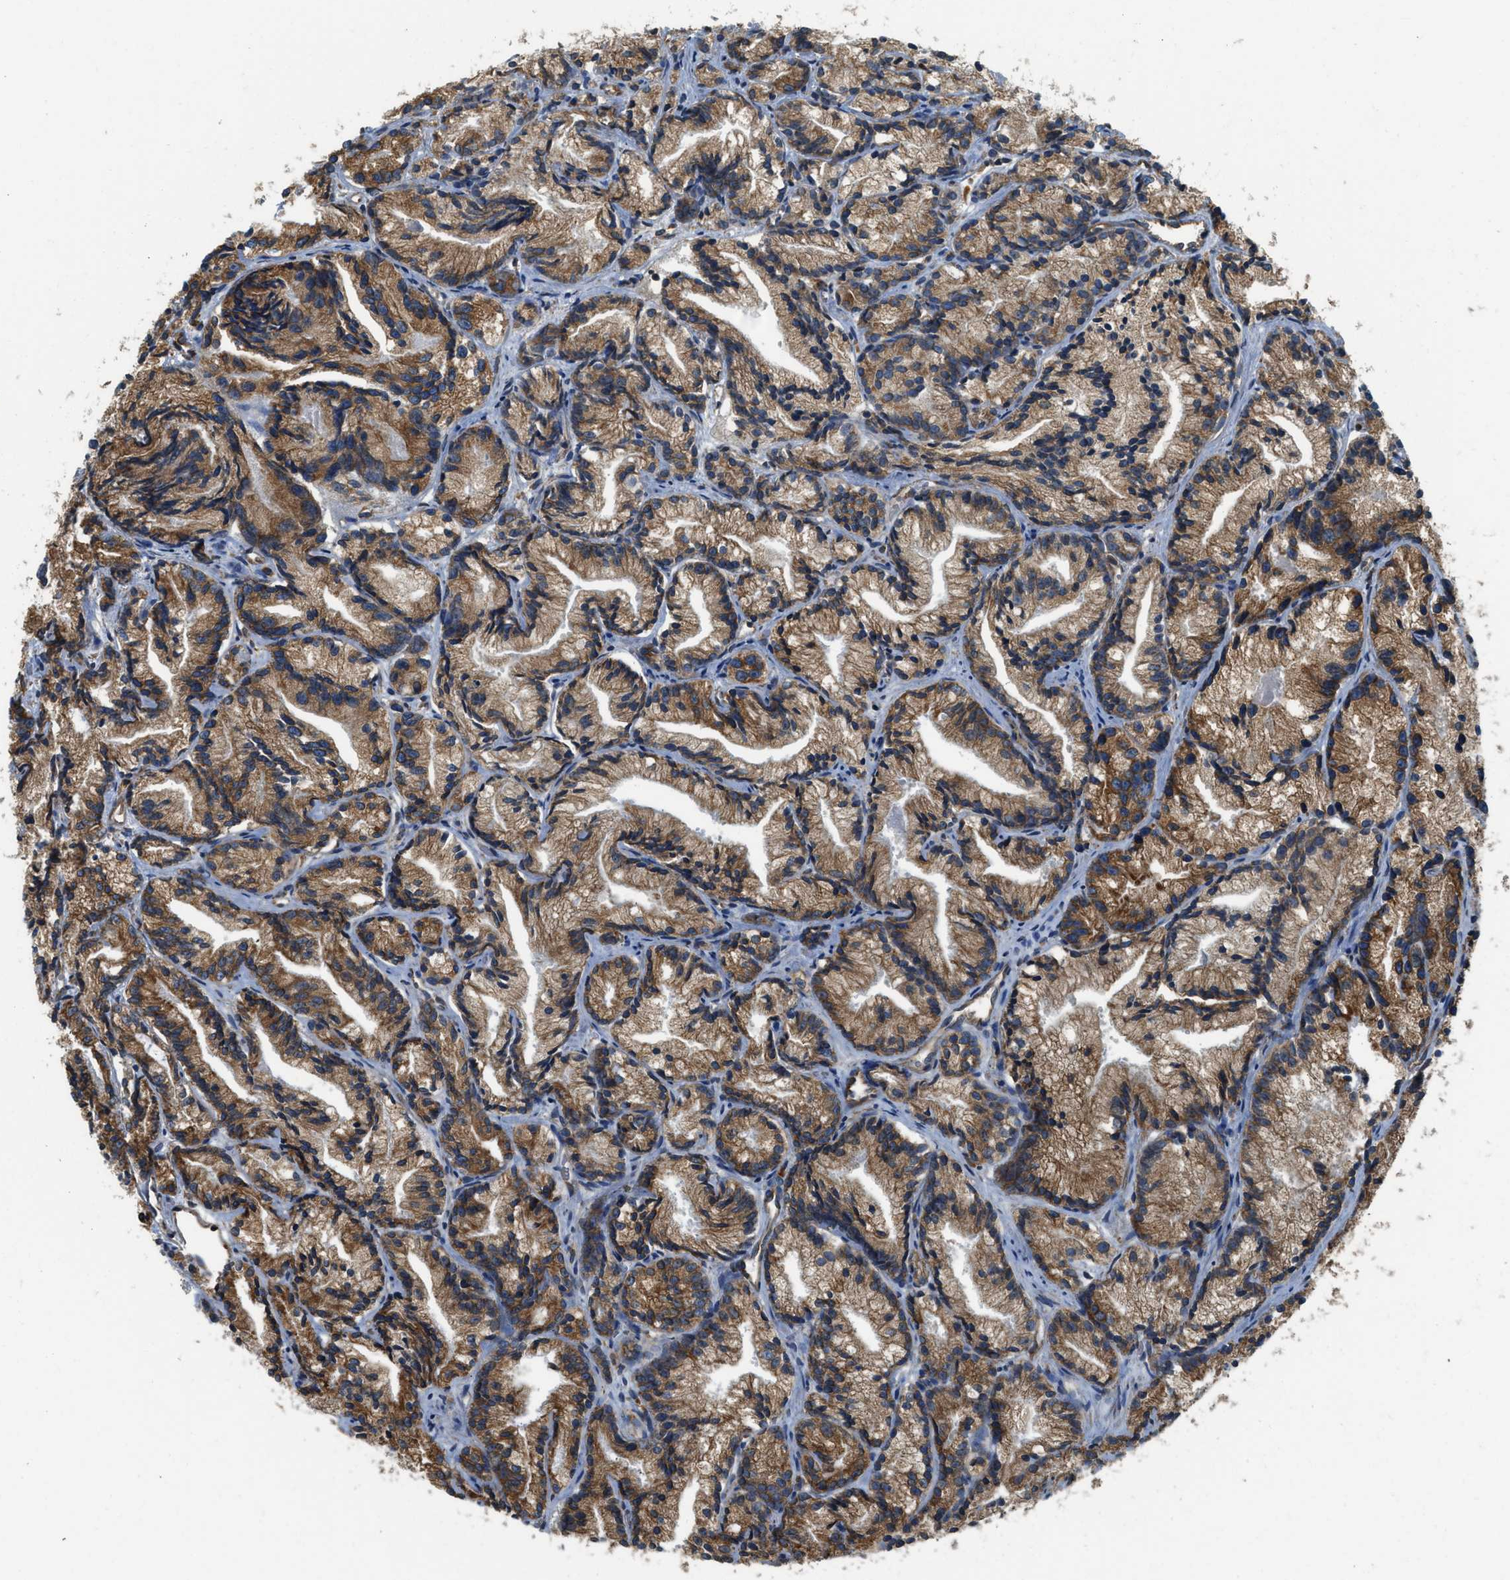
{"staining": {"intensity": "moderate", "quantity": ">75%", "location": "cytoplasmic/membranous"}, "tissue": "prostate cancer", "cell_type": "Tumor cells", "image_type": "cancer", "snomed": [{"axis": "morphology", "description": "Adenocarcinoma, Low grade"}, {"axis": "topography", "description": "Prostate"}], "caption": "This image demonstrates immunohistochemistry (IHC) staining of low-grade adenocarcinoma (prostate), with medium moderate cytoplasmic/membranous positivity in approximately >75% of tumor cells.", "gene": "BCAP31", "patient": {"sex": "male", "age": 89}}